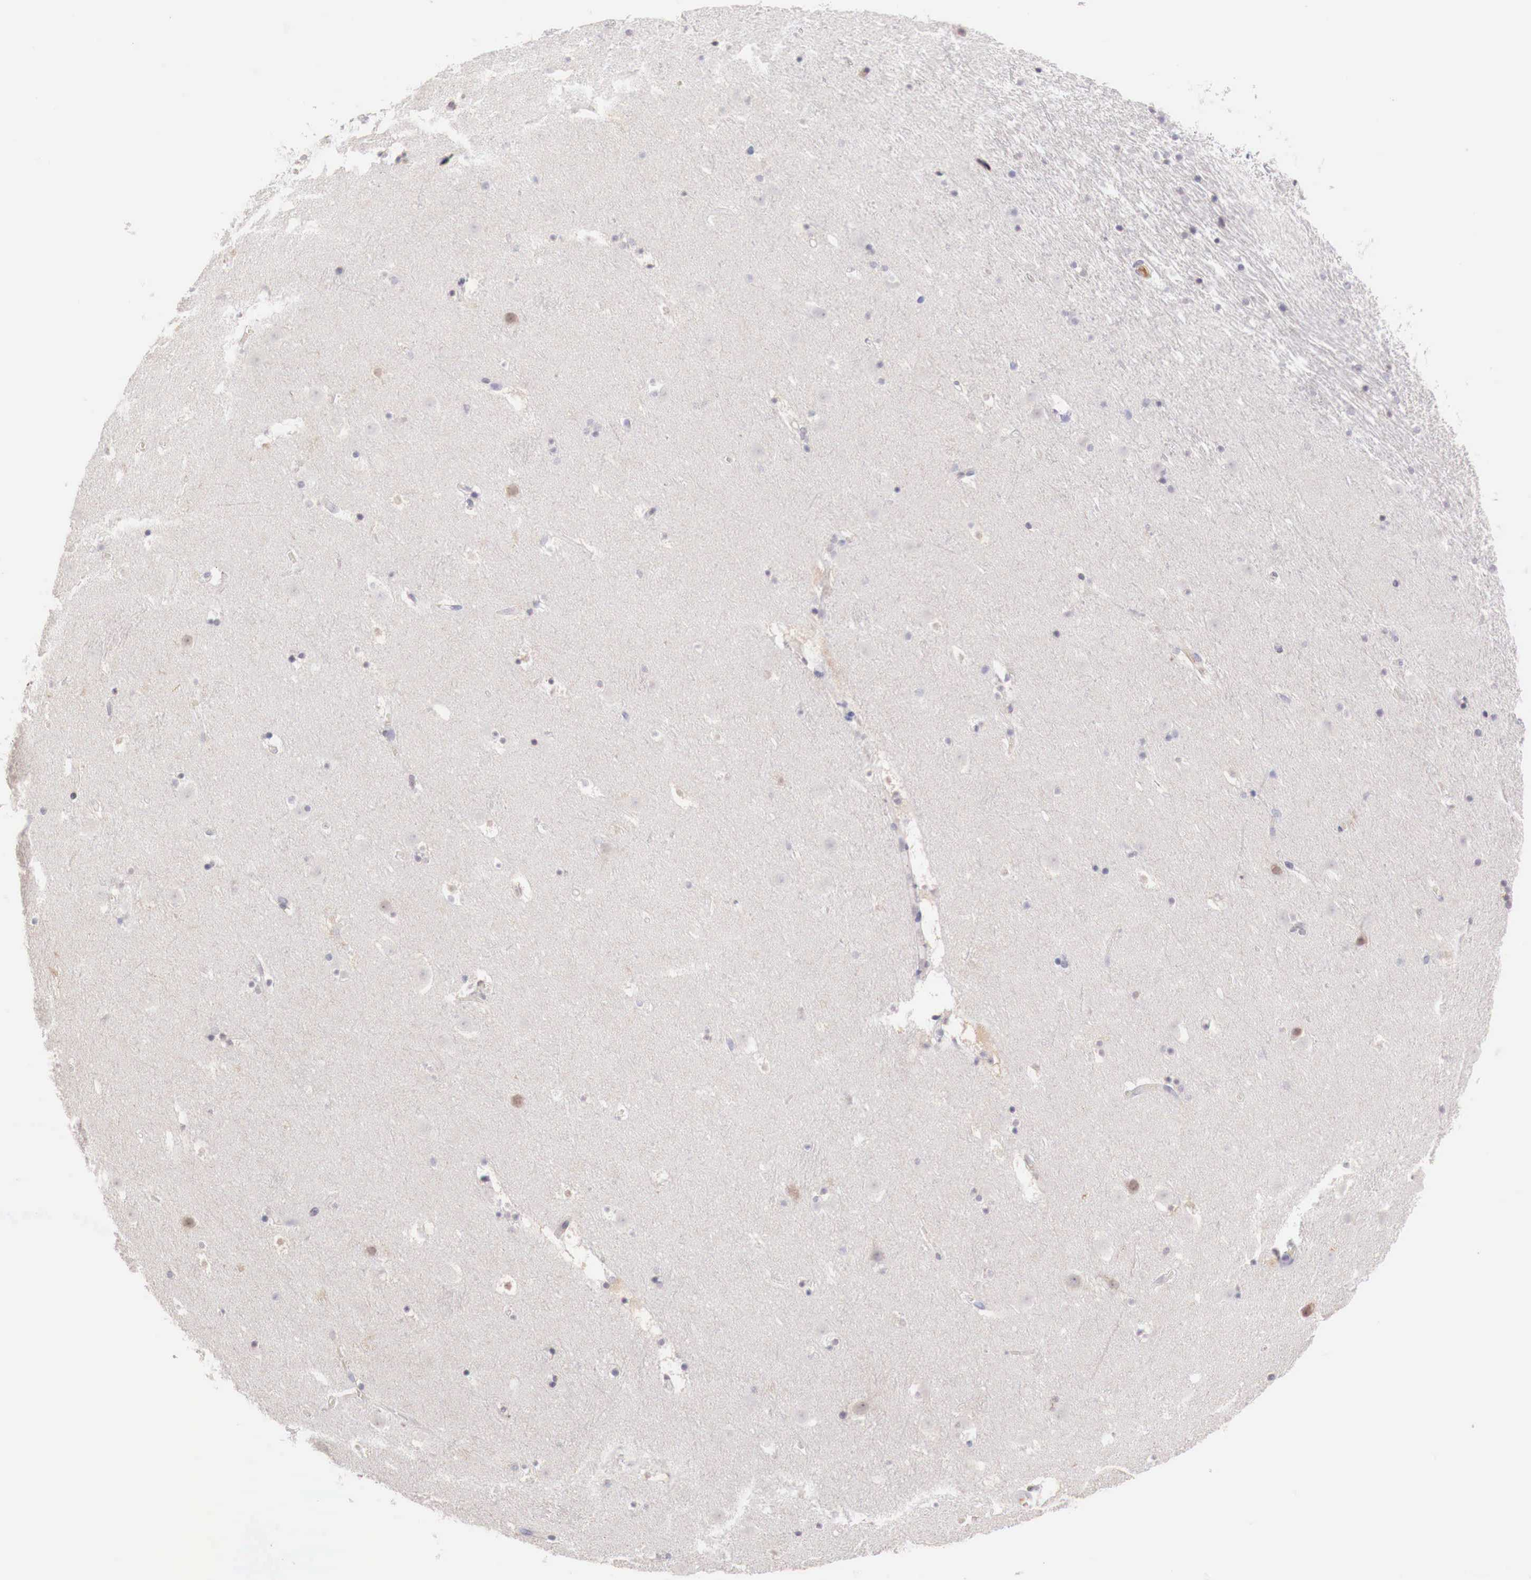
{"staining": {"intensity": "negative", "quantity": "none", "location": "none"}, "tissue": "caudate", "cell_type": "Glial cells", "image_type": "normal", "snomed": [{"axis": "morphology", "description": "Normal tissue, NOS"}, {"axis": "topography", "description": "Lateral ventricle wall"}], "caption": "Glial cells show no significant positivity in normal caudate. (DAB IHC visualized using brightfield microscopy, high magnification).", "gene": "XPNPEP2", "patient": {"sex": "male", "age": 45}}